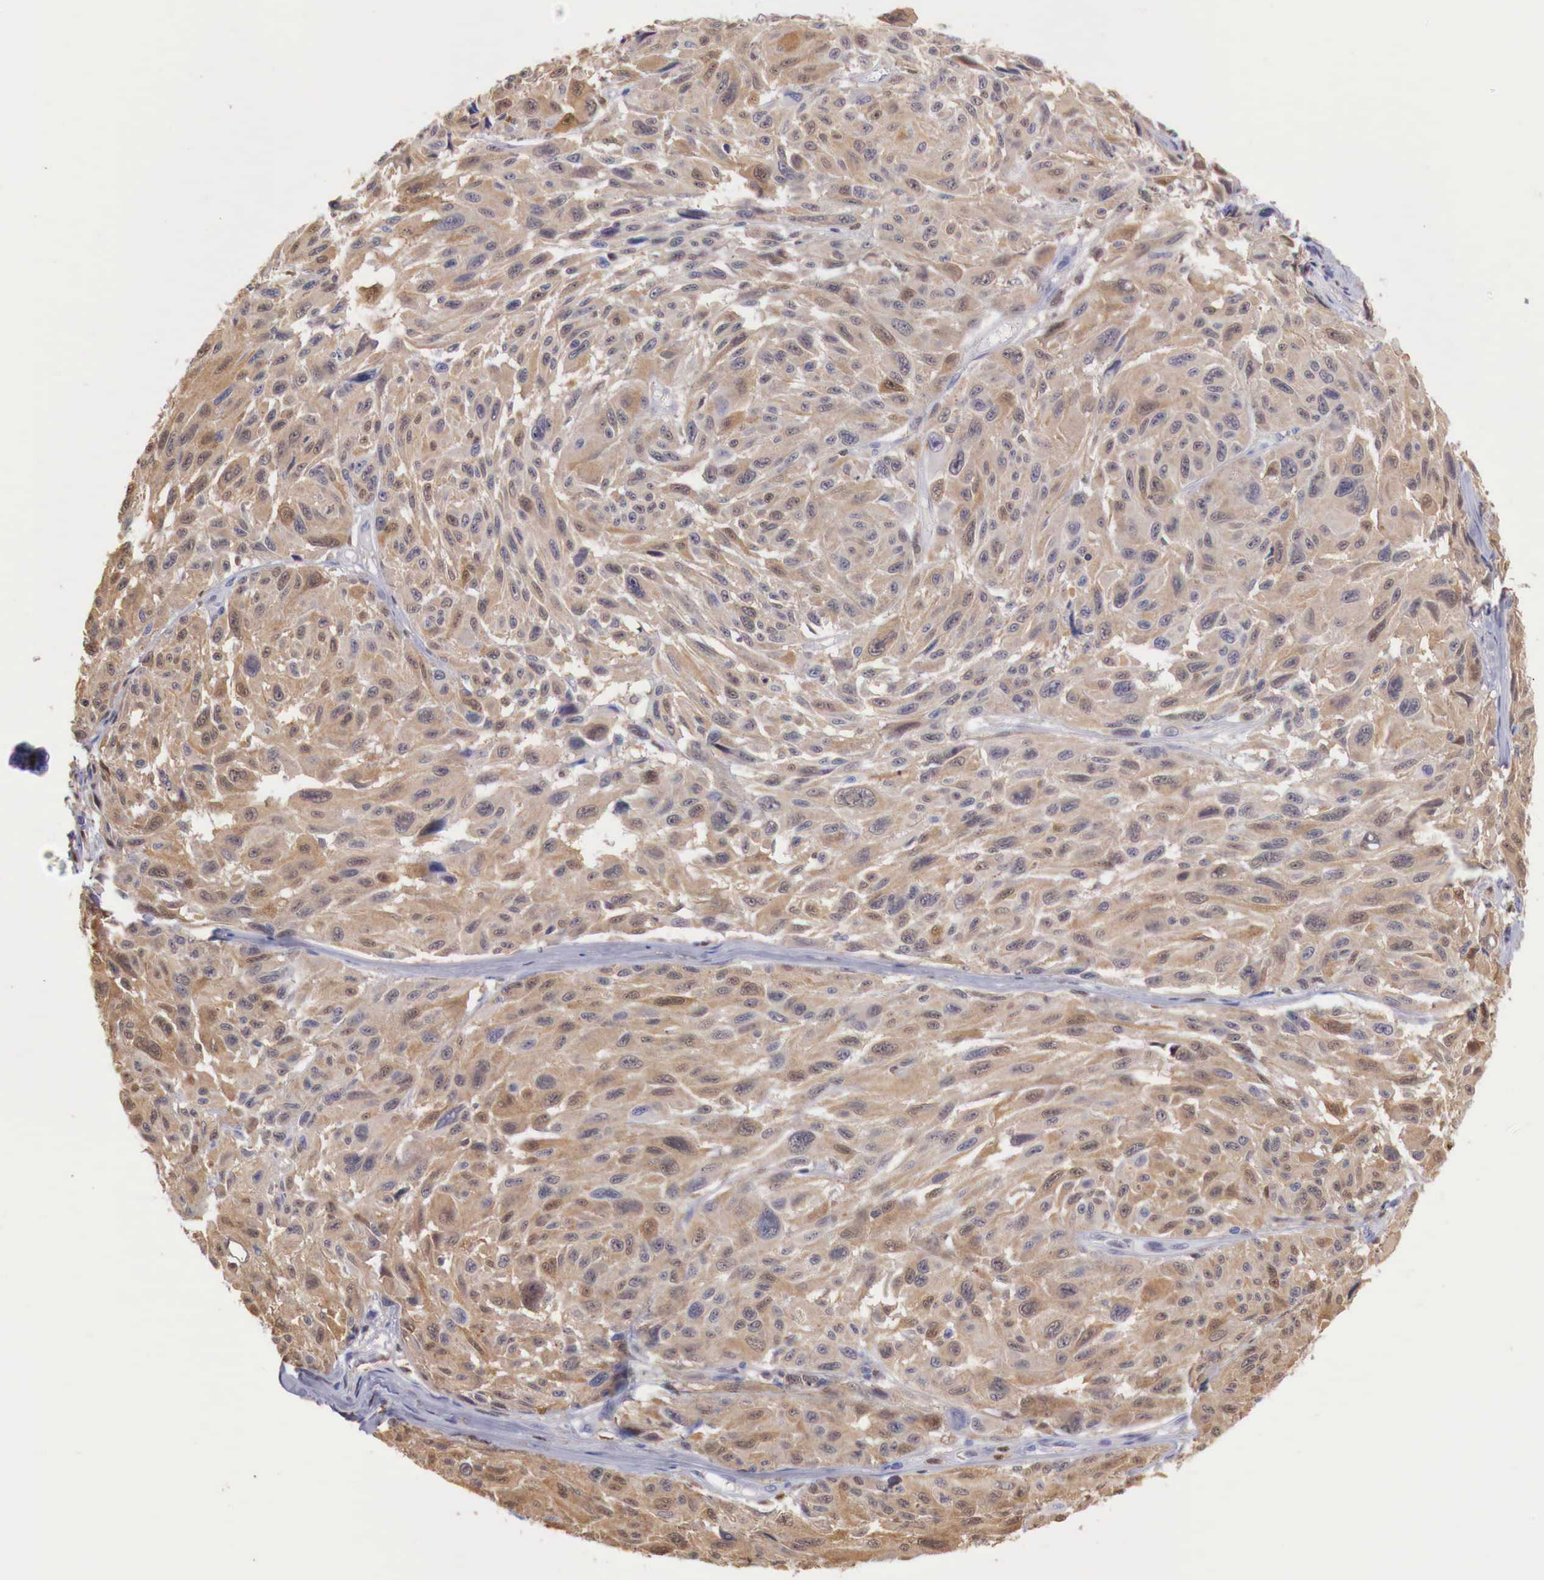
{"staining": {"intensity": "moderate", "quantity": ">75%", "location": "cytoplasmic/membranous"}, "tissue": "melanoma", "cell_type": "Tumor cells", "image_type": "cancer", "snomed": [{"axis": "morphology", "description": "Malignant melanoma, NOS"}, {"axis": "topography", "description": "Skin"}], "caption": "Moderate cytoplasmic/membranous protein staining is identified in about >75% of tumor cells in malignant melanoma.", "gene": "RENBP", "patient": {"sex": "male", "age": 70}}